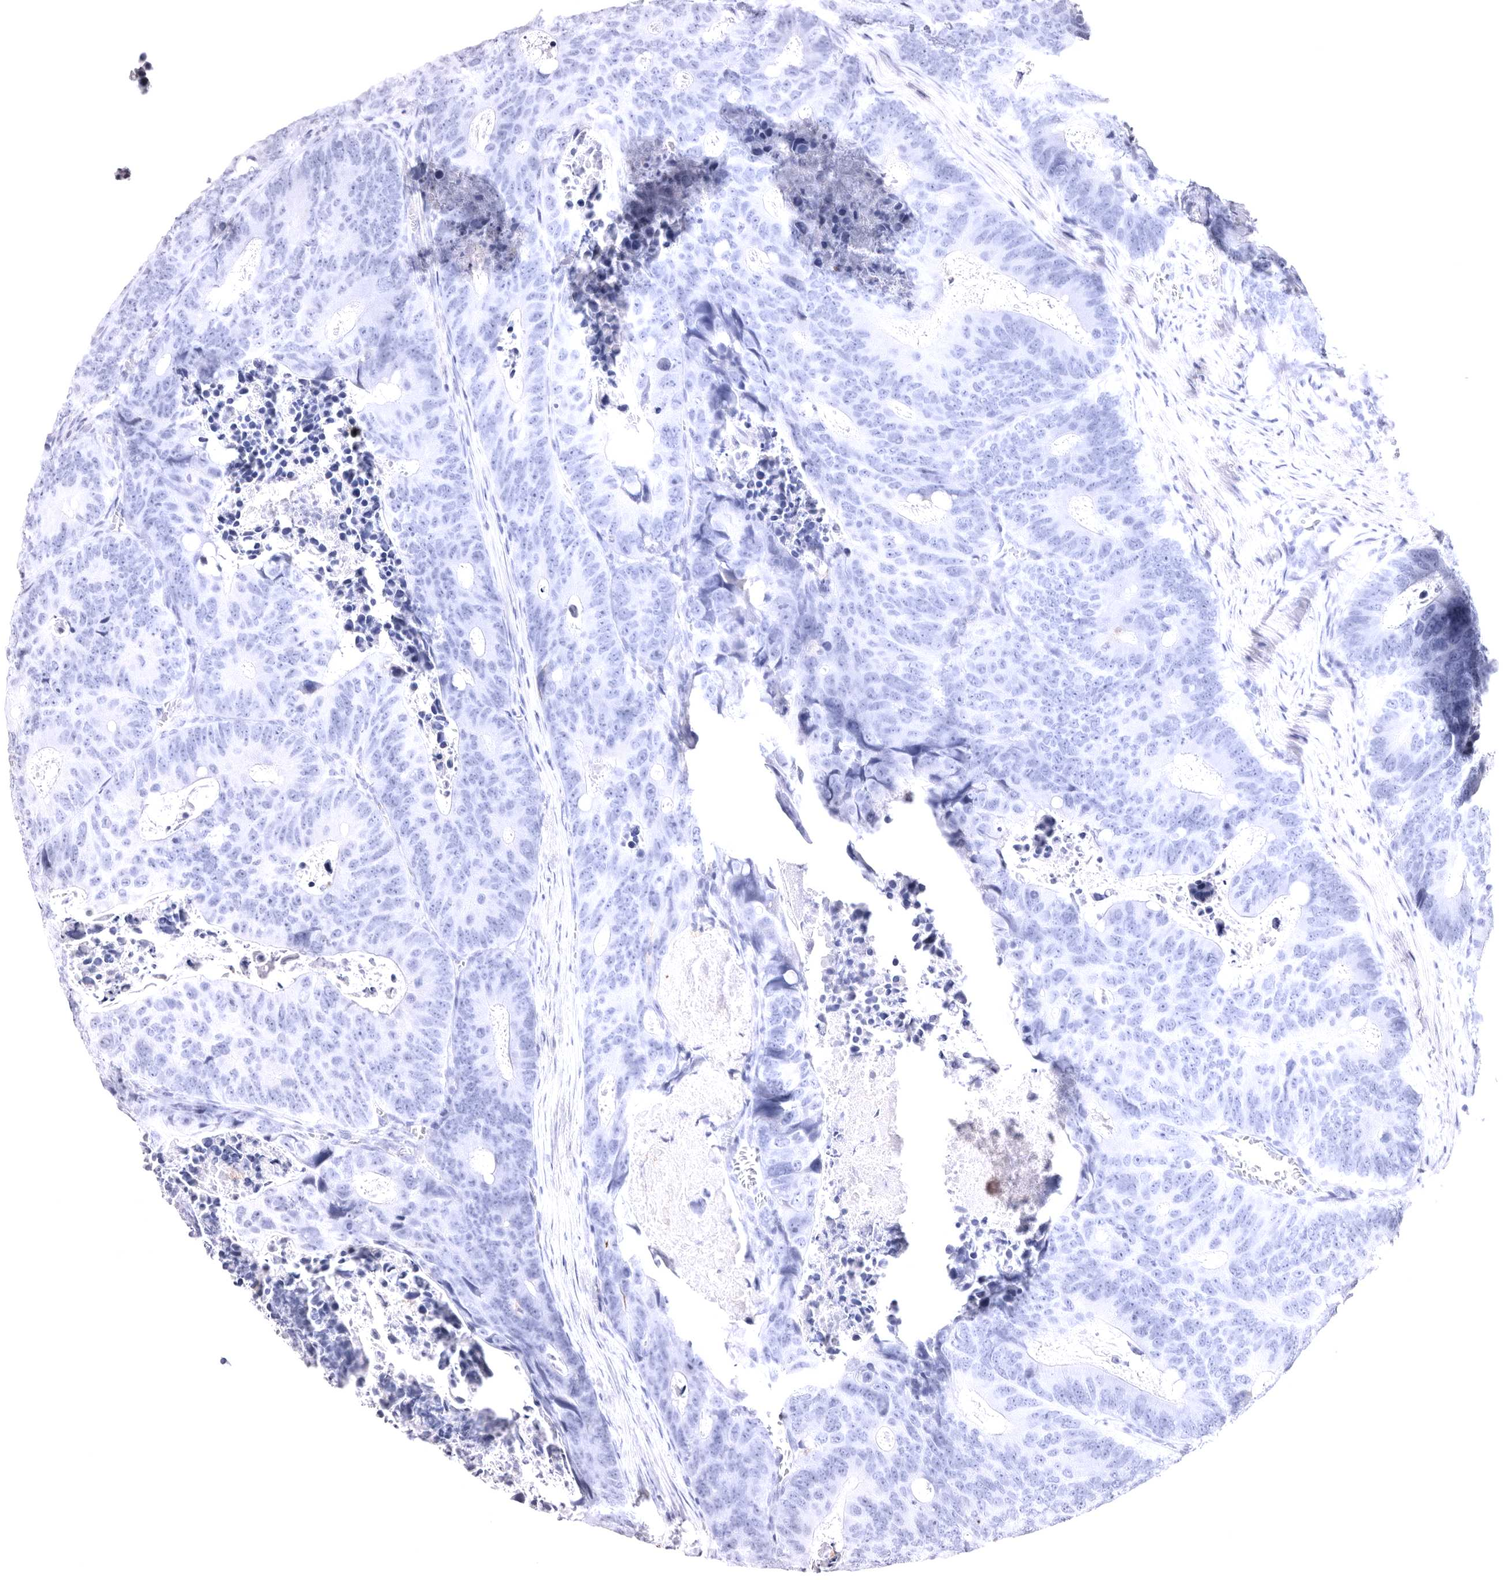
{"staining": {"intensity": "negative", "quantity": "none", "location": "none"}, "tissue": "colorectal cancer", "cell_type": "Tumor cells", "image_type": "cancer", "snomed": [{"axis": "morphology", "description": "Adenocarcinoma, NOS"}, {"axis": "topography", "description": "Colon"}], "caption": "High magnification brightfield microscopy of colorectal cancer stained with DAB (brown) and counterstained with hematoxylin (blue): tumor cells show no significant staining.", "gene": "VPS45", "patient": {"sex": "male", "age": 87}}